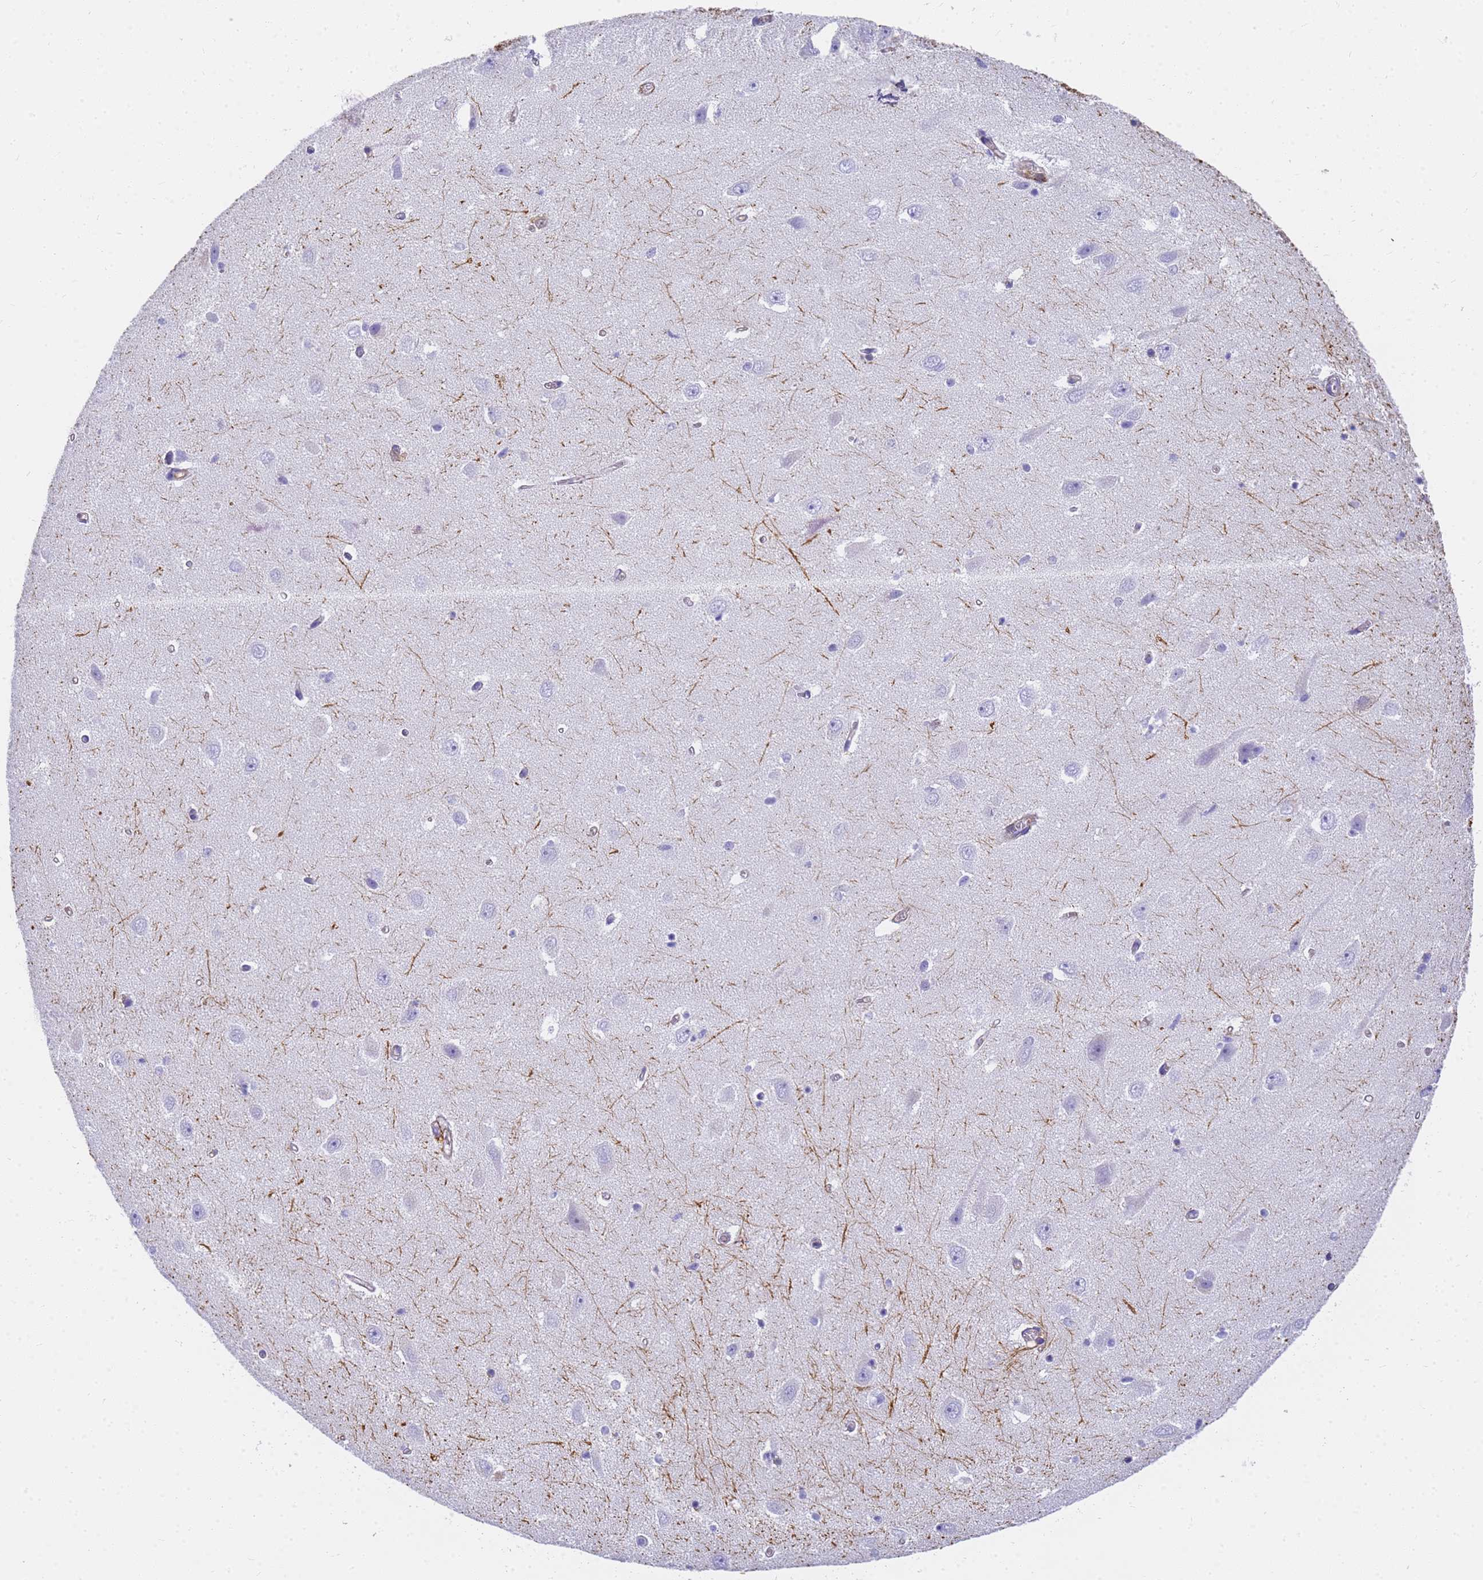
{"staining": {"intensity": "negative", "quantity": "none", "location": "none"}, "tissue": "hippocampus", "cell_type": "Glial cells", "image_type": "normal", "snomed": [{"axis": "morphology", "description": "Normal tissue, NOS"}, {"axis": "topography", "description": "Hippocampus"}], "caption": "This image is of unremarkable hippocampus stained with immunohistochemistry to label a protein in brown with the nuclei are counter-stained blue. There is no staining in glial cells. The staining was performed using DAB to visualize the protein expression in brown, while the nuclei were stained in blue with hematoxylin (Magnification: 20x).", "gene": "MVB12A", "patient": {"sex": "female", "age": 64}}